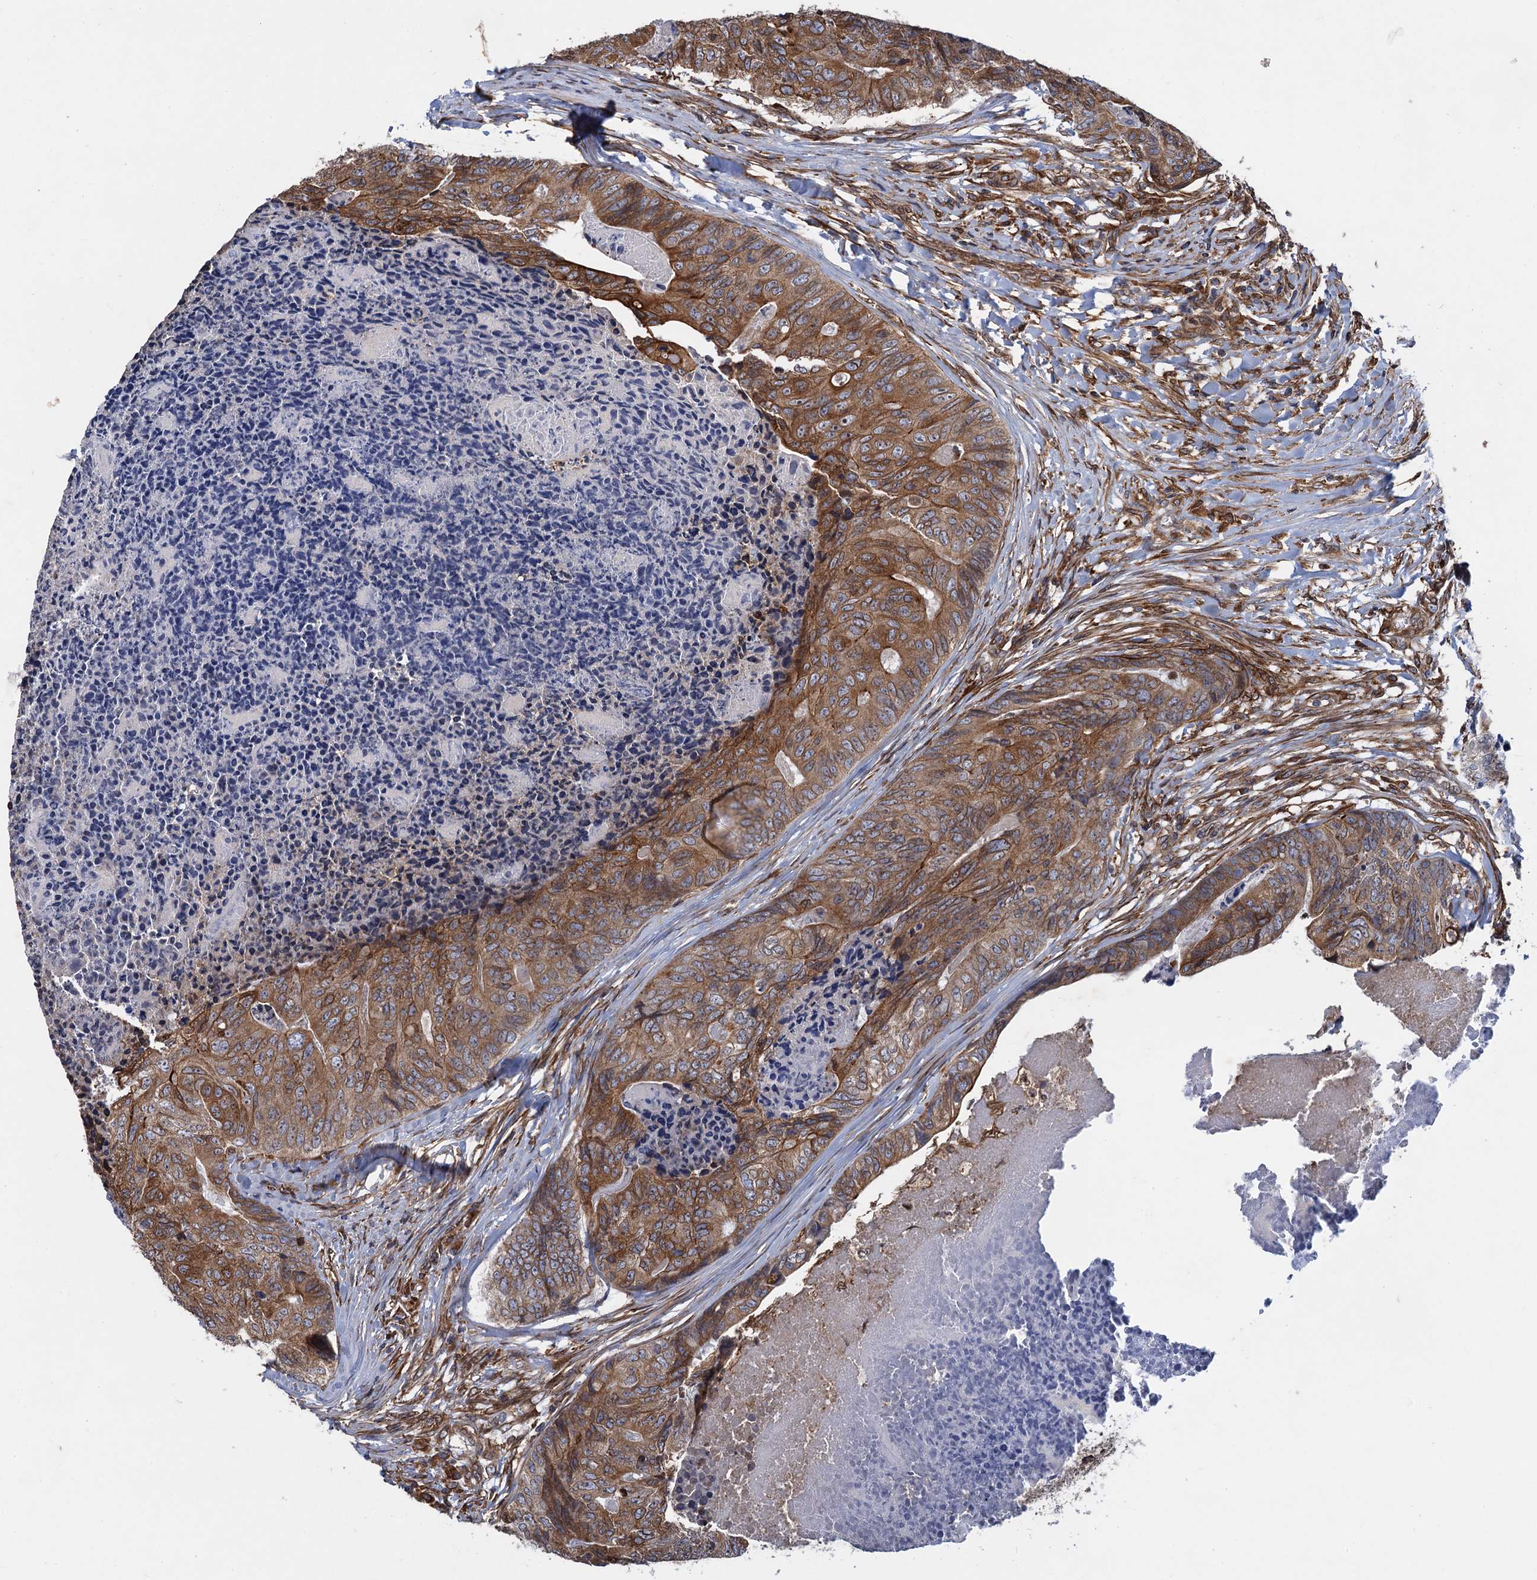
{"staining": {"intensity": "moderate", "quantity": ">75%", "location": "cytoplasmic/membranous"}, "tissue": "colorectal cancer", "cell_type": "Tumor cells", "image_type": "cancer", "snomed": [{"axis": "morphology", "description": "Adenocarcinoma, NOS"}, {"axis": "topography", "description": "Colon"}], "caption": "DAB immunohistochemical staining of colorectal adenocarcinoma displays moderate cytoplasmic/membranous protein staining in about >75% of tumor cells.", "gene": "ARMC5", "patient": {"sex": "female", "age": 67}}